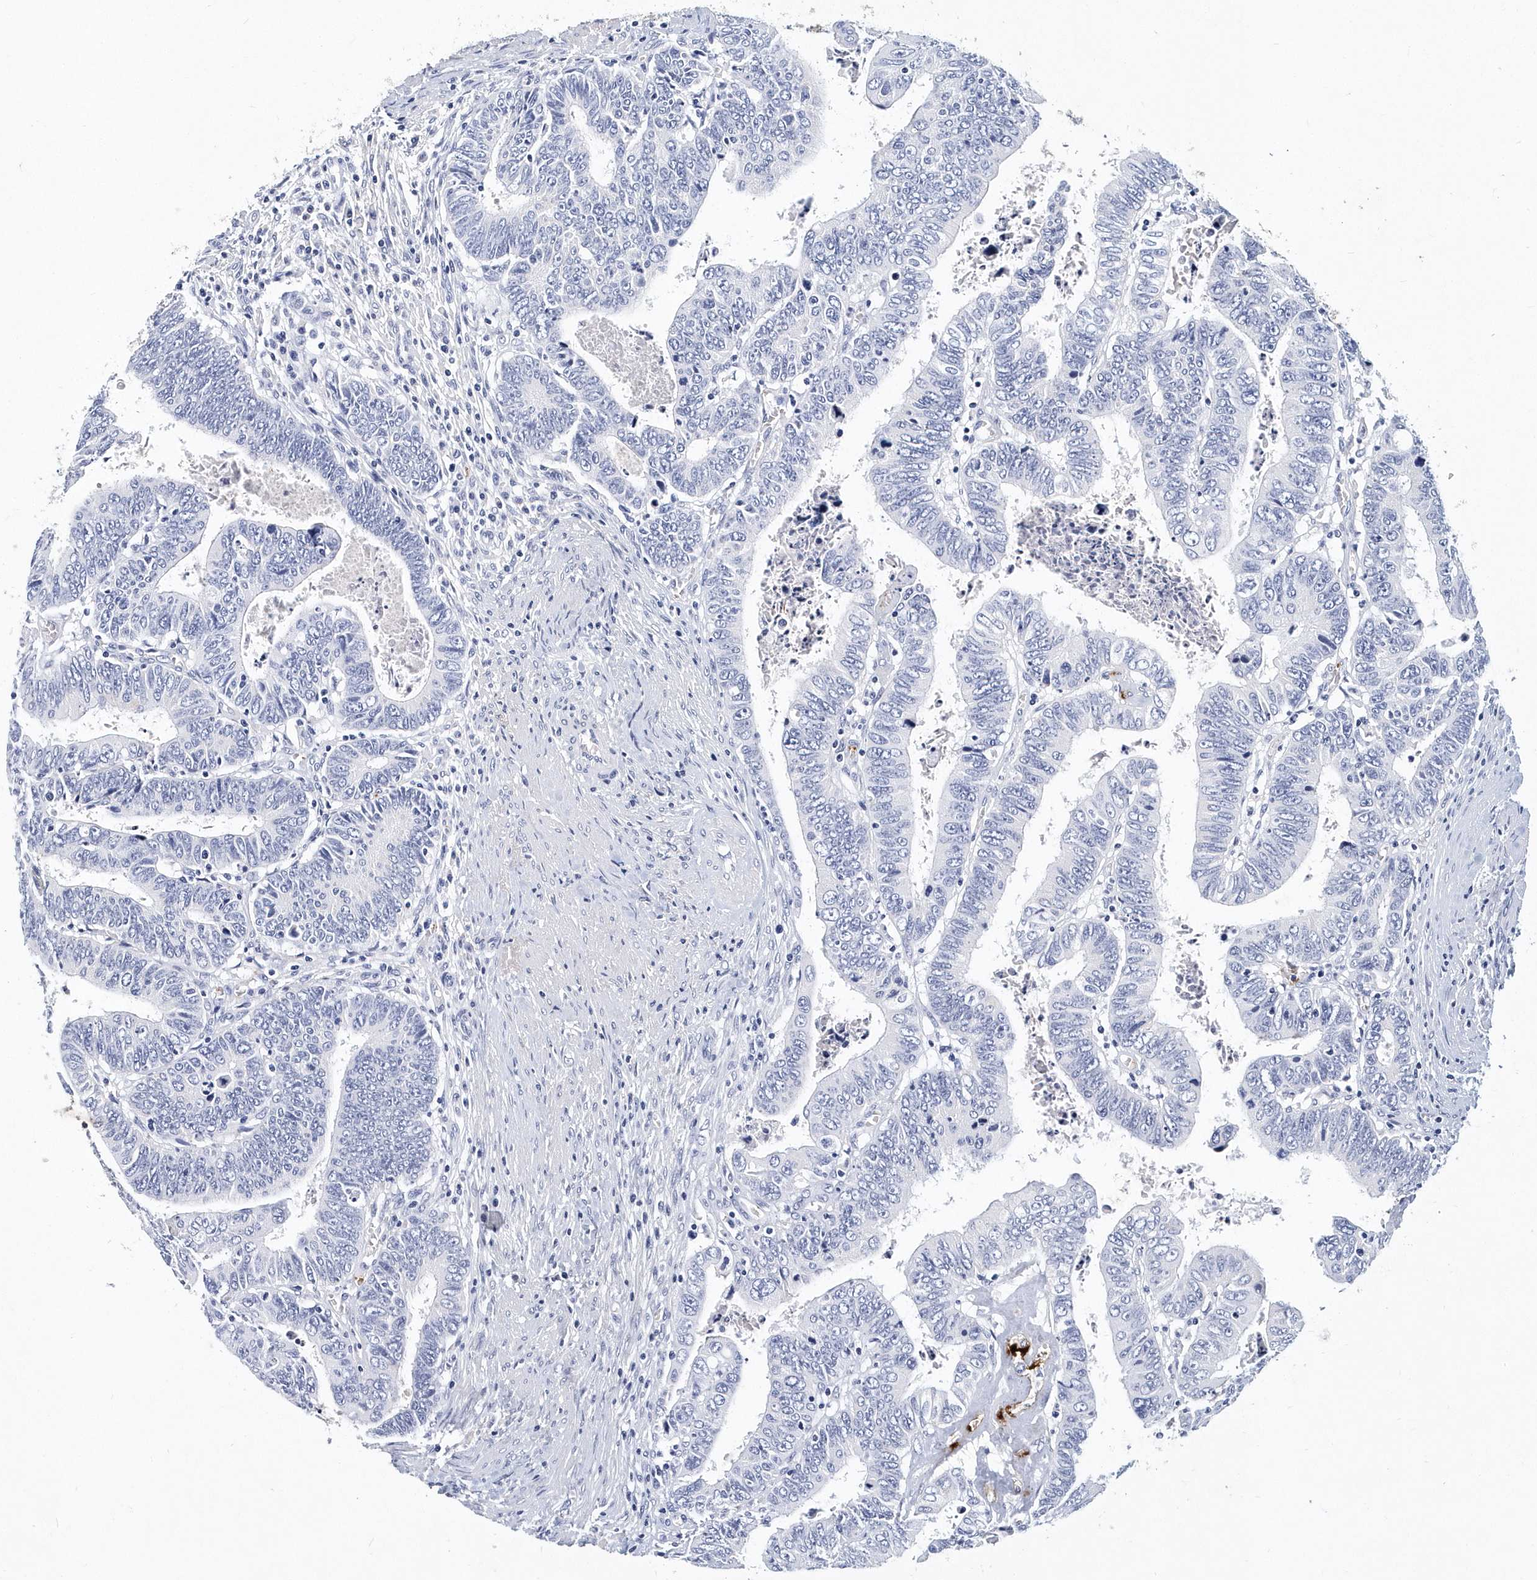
{"staining": {"intensity": "negative", "quantity": "none", "location": "none"}, "tissue": "colorectal cancer", "cell_type": "Tumor cells", "image_type": "cancer", "snomed": [{"axis": "morphology", "description": "Normal tissue, NOS"}, {"axis": "morphology", "description": "Adenocarcinoma, NOS"}, {"axis": "topography", "description": "Rectum"}], "caption": "This is a image of immunohistochemistry staining of colorectal adenocarcinoma, which shows no positivity in tumor cells.", "gene": "ITGA2B", "patient": {"sex": "female", "age": 65}}